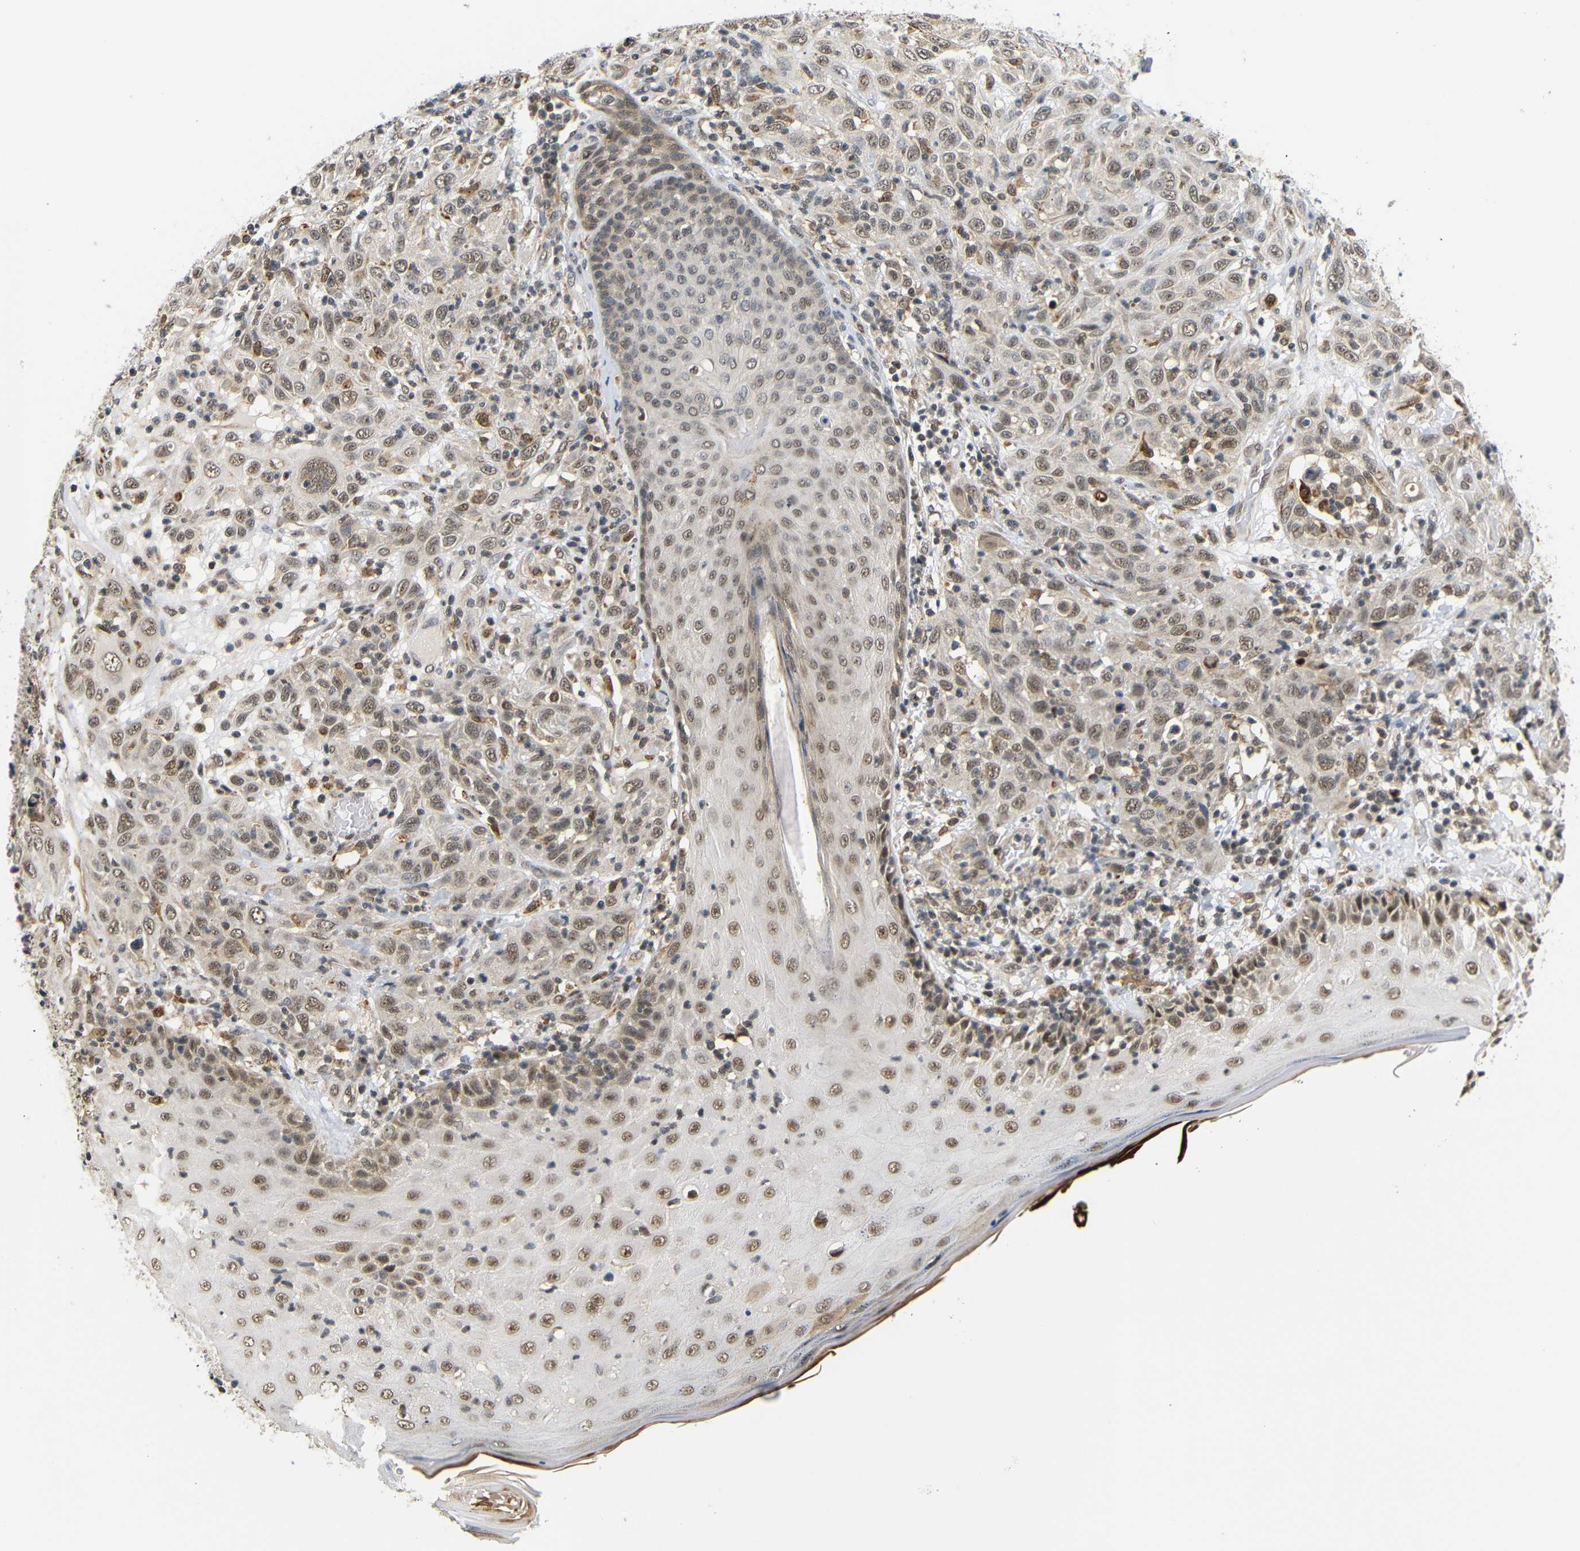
{"staining": {"intensity": "moderate", "quantity": ">75%", "location": "cytoplasmic/membranous,nuclear"}, "tissue": "skin cancer", "cell_type": "Tumor cells", "image_type": "cancer", "snomed": [{"axis": "morphology", "description": "Squamous cell carcinoma, NOS"}, {"axis": "topography", "description": "Skin"}], "caption": "Squamous cell carcinoma (skin) stained for a protein demonstrates moderate cytoplasmic/membranous and nuclear positivity in tumor cells.", "gene": "GJA5", "patient": {"sex": "female", "age": 88}}